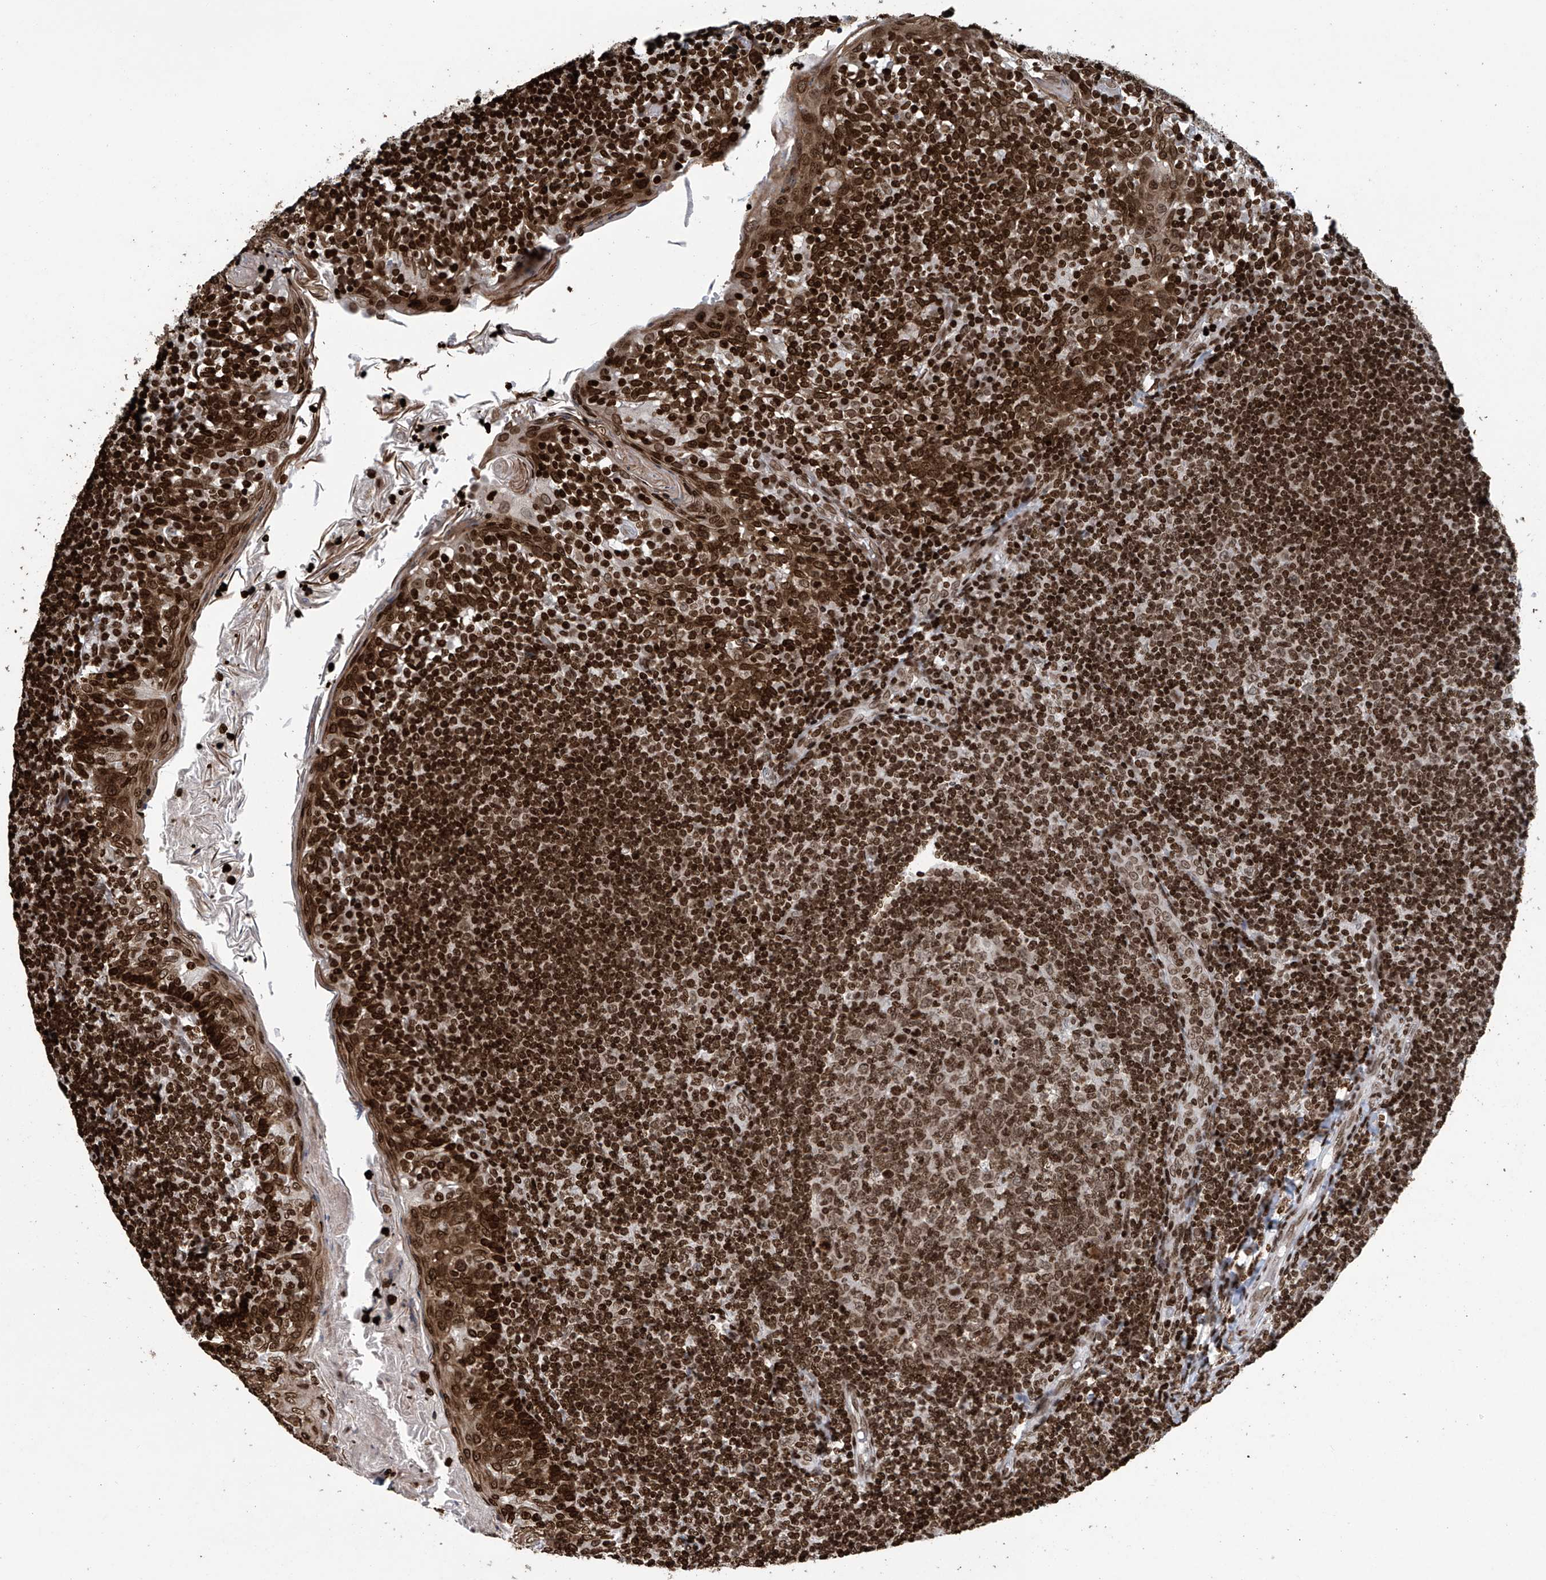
{"staining": {"intensity": "moderate", "quantity": ">75%", "location": "nuclear"}, "tissue": "tonsil", "cell_type": "Germinal center cells", "image_type": "normal", "snomed": [{"axis": "morphology", "description": "Normal tissue, NOS"}, {"axis": "topography", "description": "Tonsil"}], "caption": "Normal tonsil reveals moderate nuclear expression in about >75% of germinal center cells, visualized by immunohistochemistry.", "gene": "H4C16", "patient": {"sex": "female", "age": 19}}